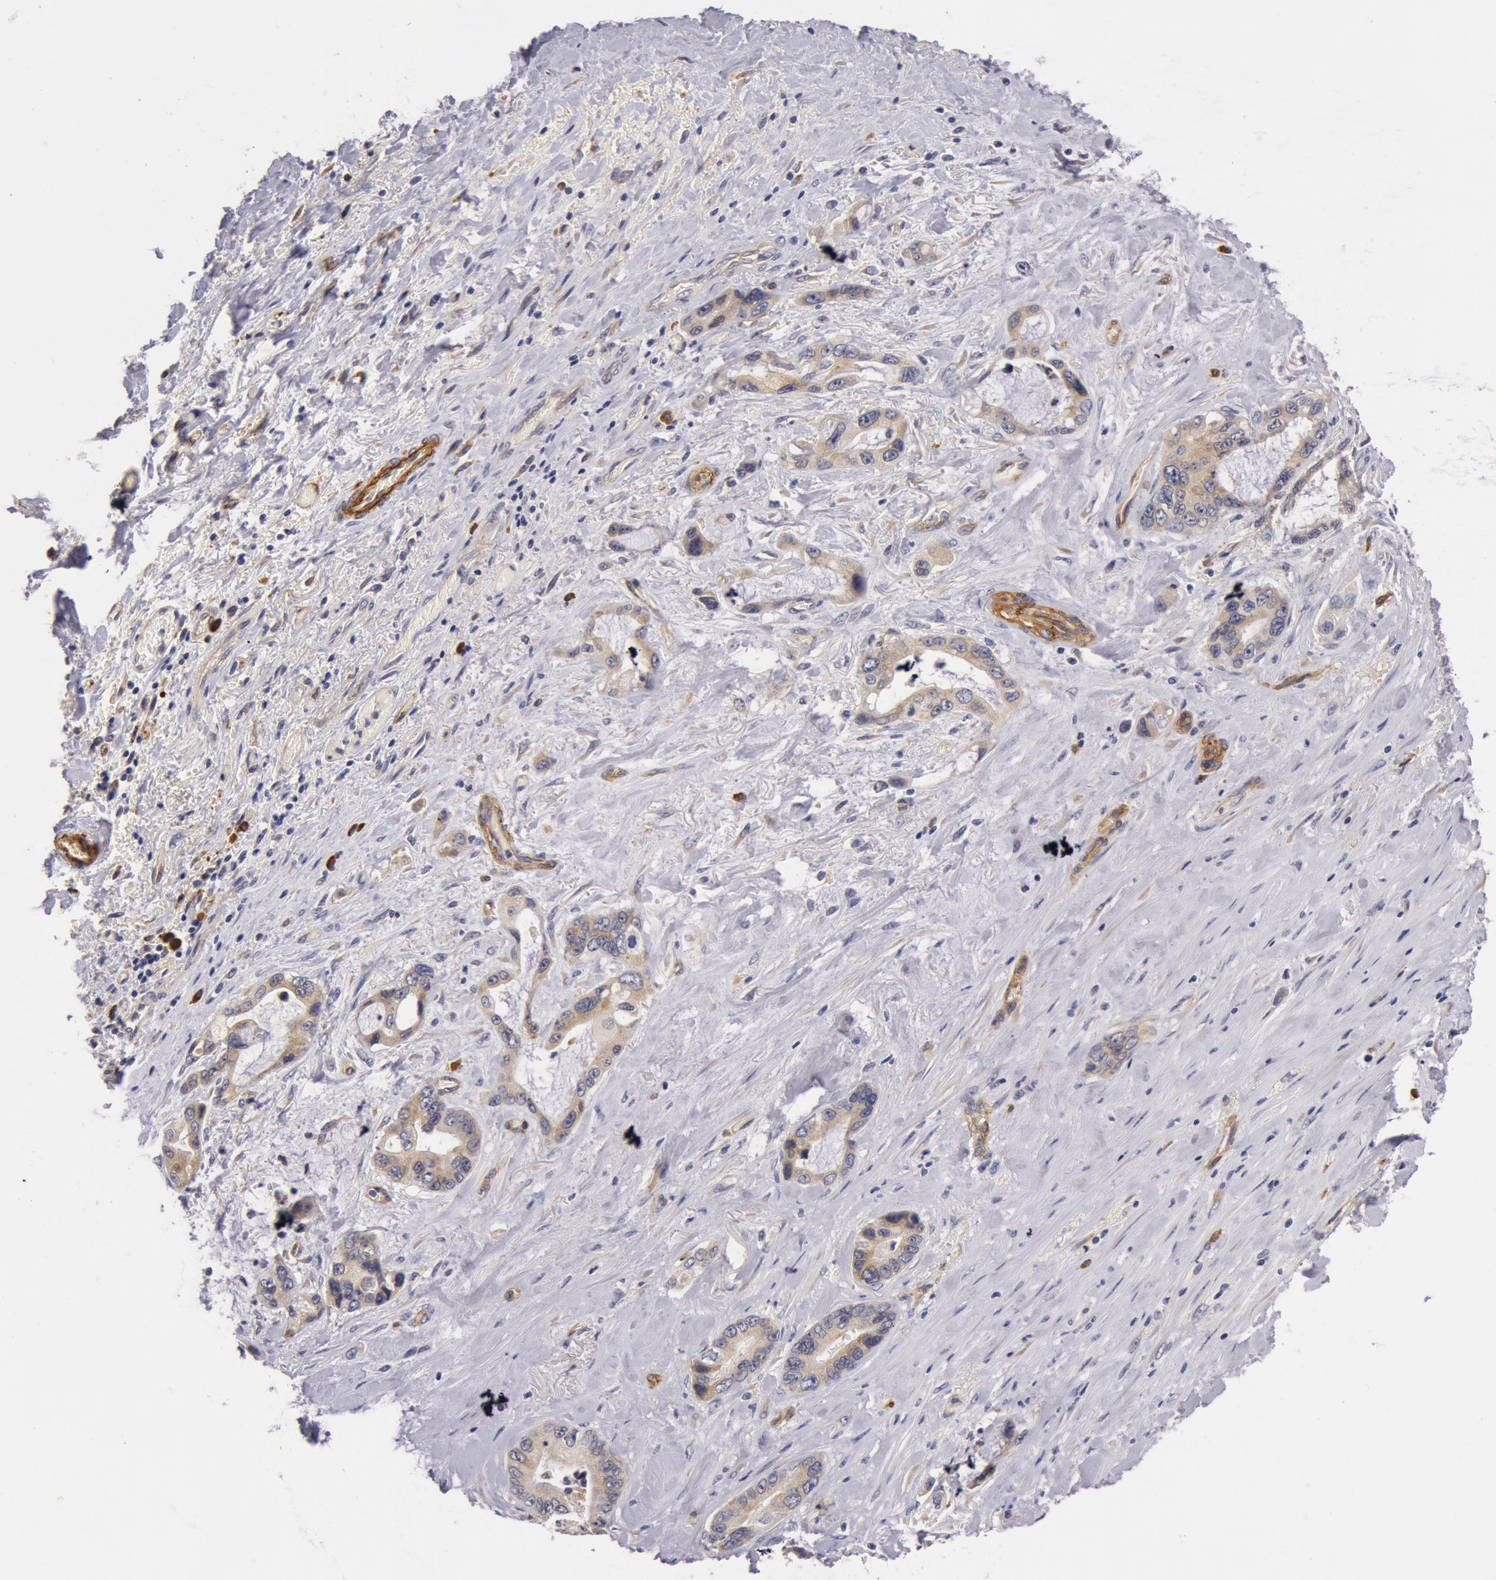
{"staining": {"intensity": "weak", "quantity": ">75%", "location": "cytoplasmic/membranous"}, "tissue": "pancreatic cancer", "cell_type": "Tumor cells", "image_type": "cancer", "snomed": [{"axis": "morphology", "description": "Adenocarcinoma, NOS"}, {"axis": "topography", "description": "Pancreas"}, {"axis": "topography", "description": "Stomach, upper"}], "caption": "About >75% of tumor cells in pancreatic cancer (adenocarcinoma) reveal weak cytoplasmic/membranous protein staining as visualized by brown immunohistochemical staining.", "gene": "IL23A", "patient": {"sex": "male", "age": 77}}